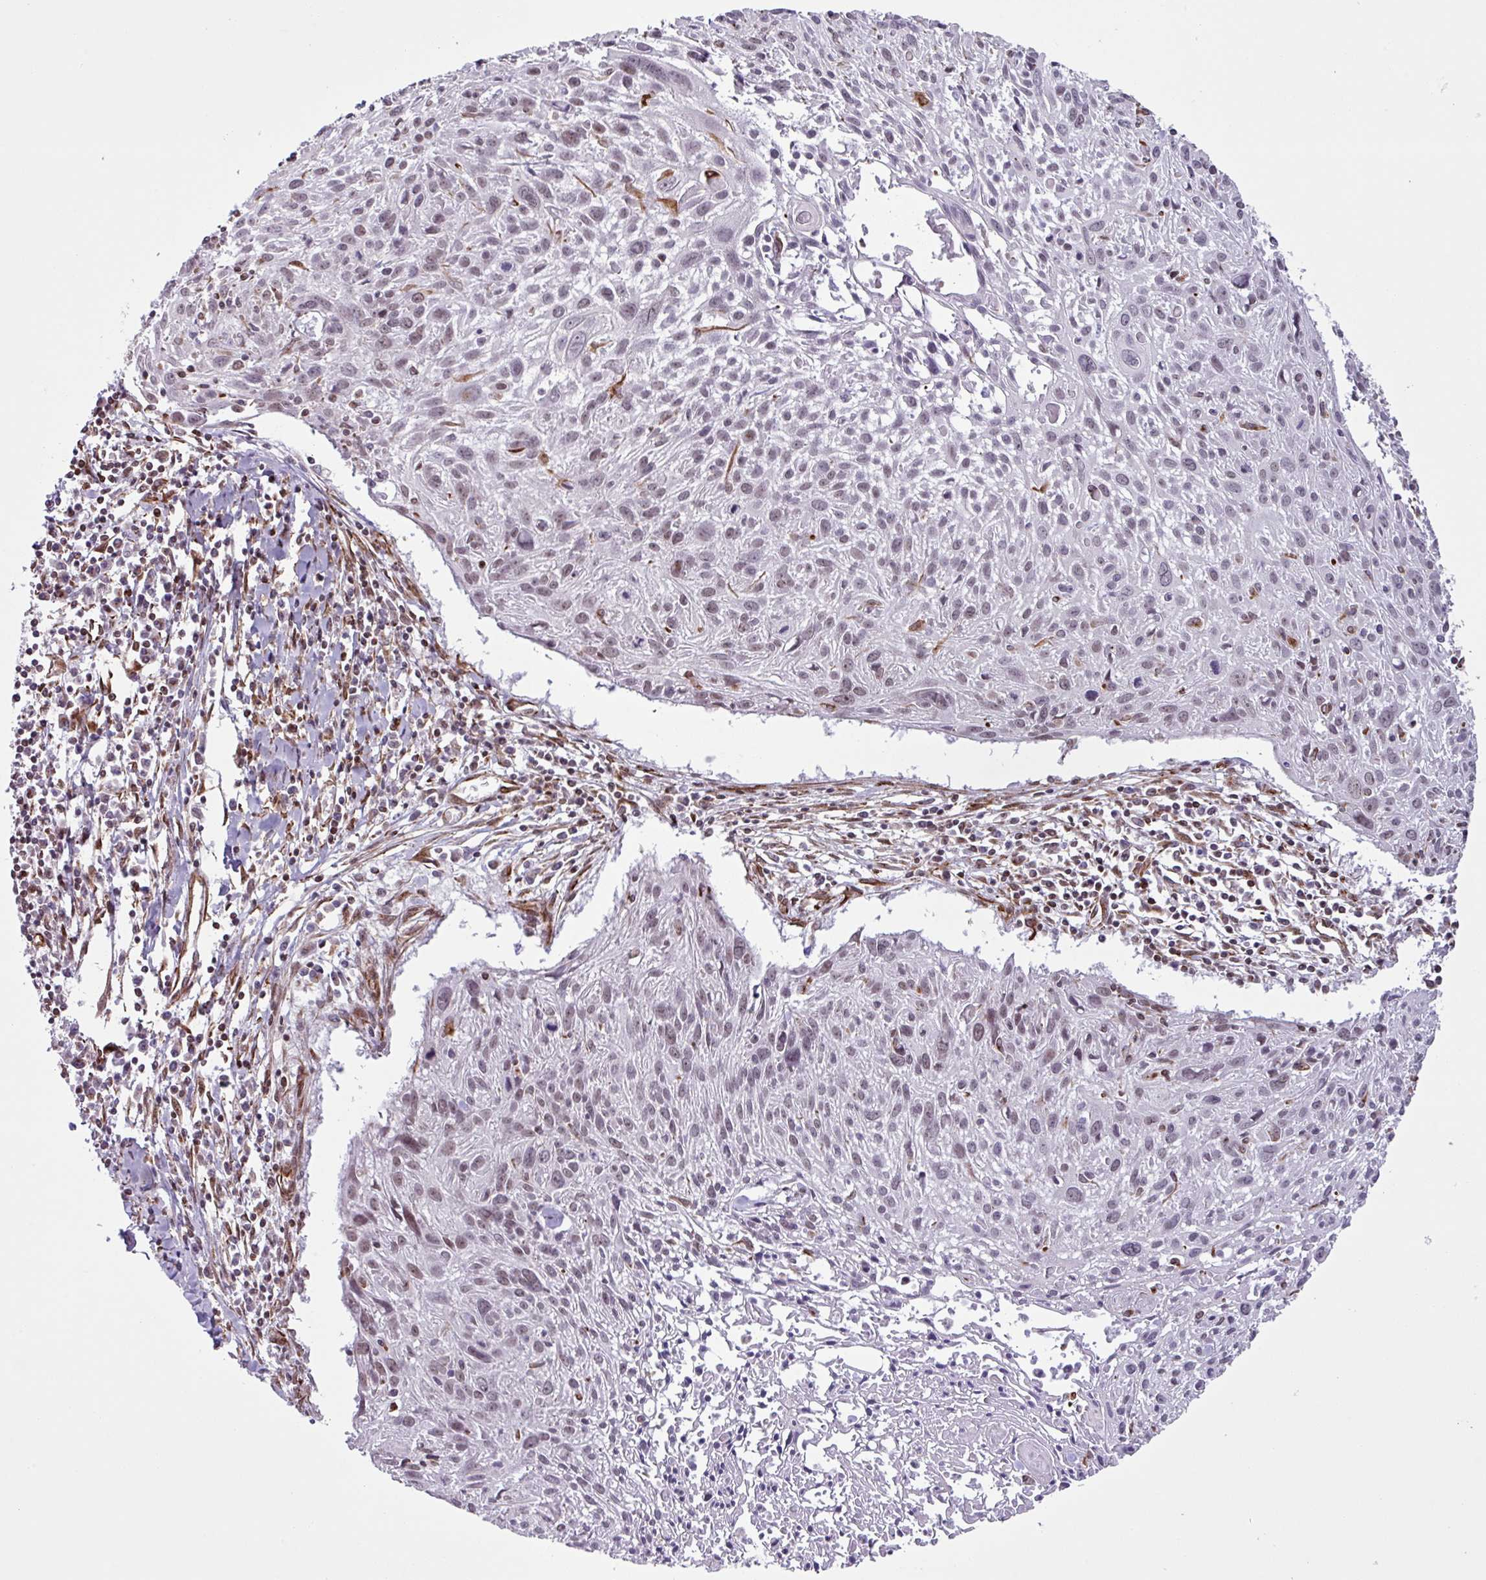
{"staining": {"intensity": "weak", "quantity": "25%-75%", "location": "nuclear"}, "tissue": "cervical cancer", "cell_type": "Tumor cells", "image_type": "cancer", "snomed": [{"axis": "morphology", "description": "Squamous cell carcinoma, NOS"}, {"axis": "topography", "description": "Cervix"}], "caption": "An image showing weak nuclear expression in approximately 25%-75% of tumor cells in cervical cancer (squamous cell carcinoma), as visualized by brown immunohistochemical staining.", "gene": "CHD3", "patient": {"sex": "female", "age": 51}}